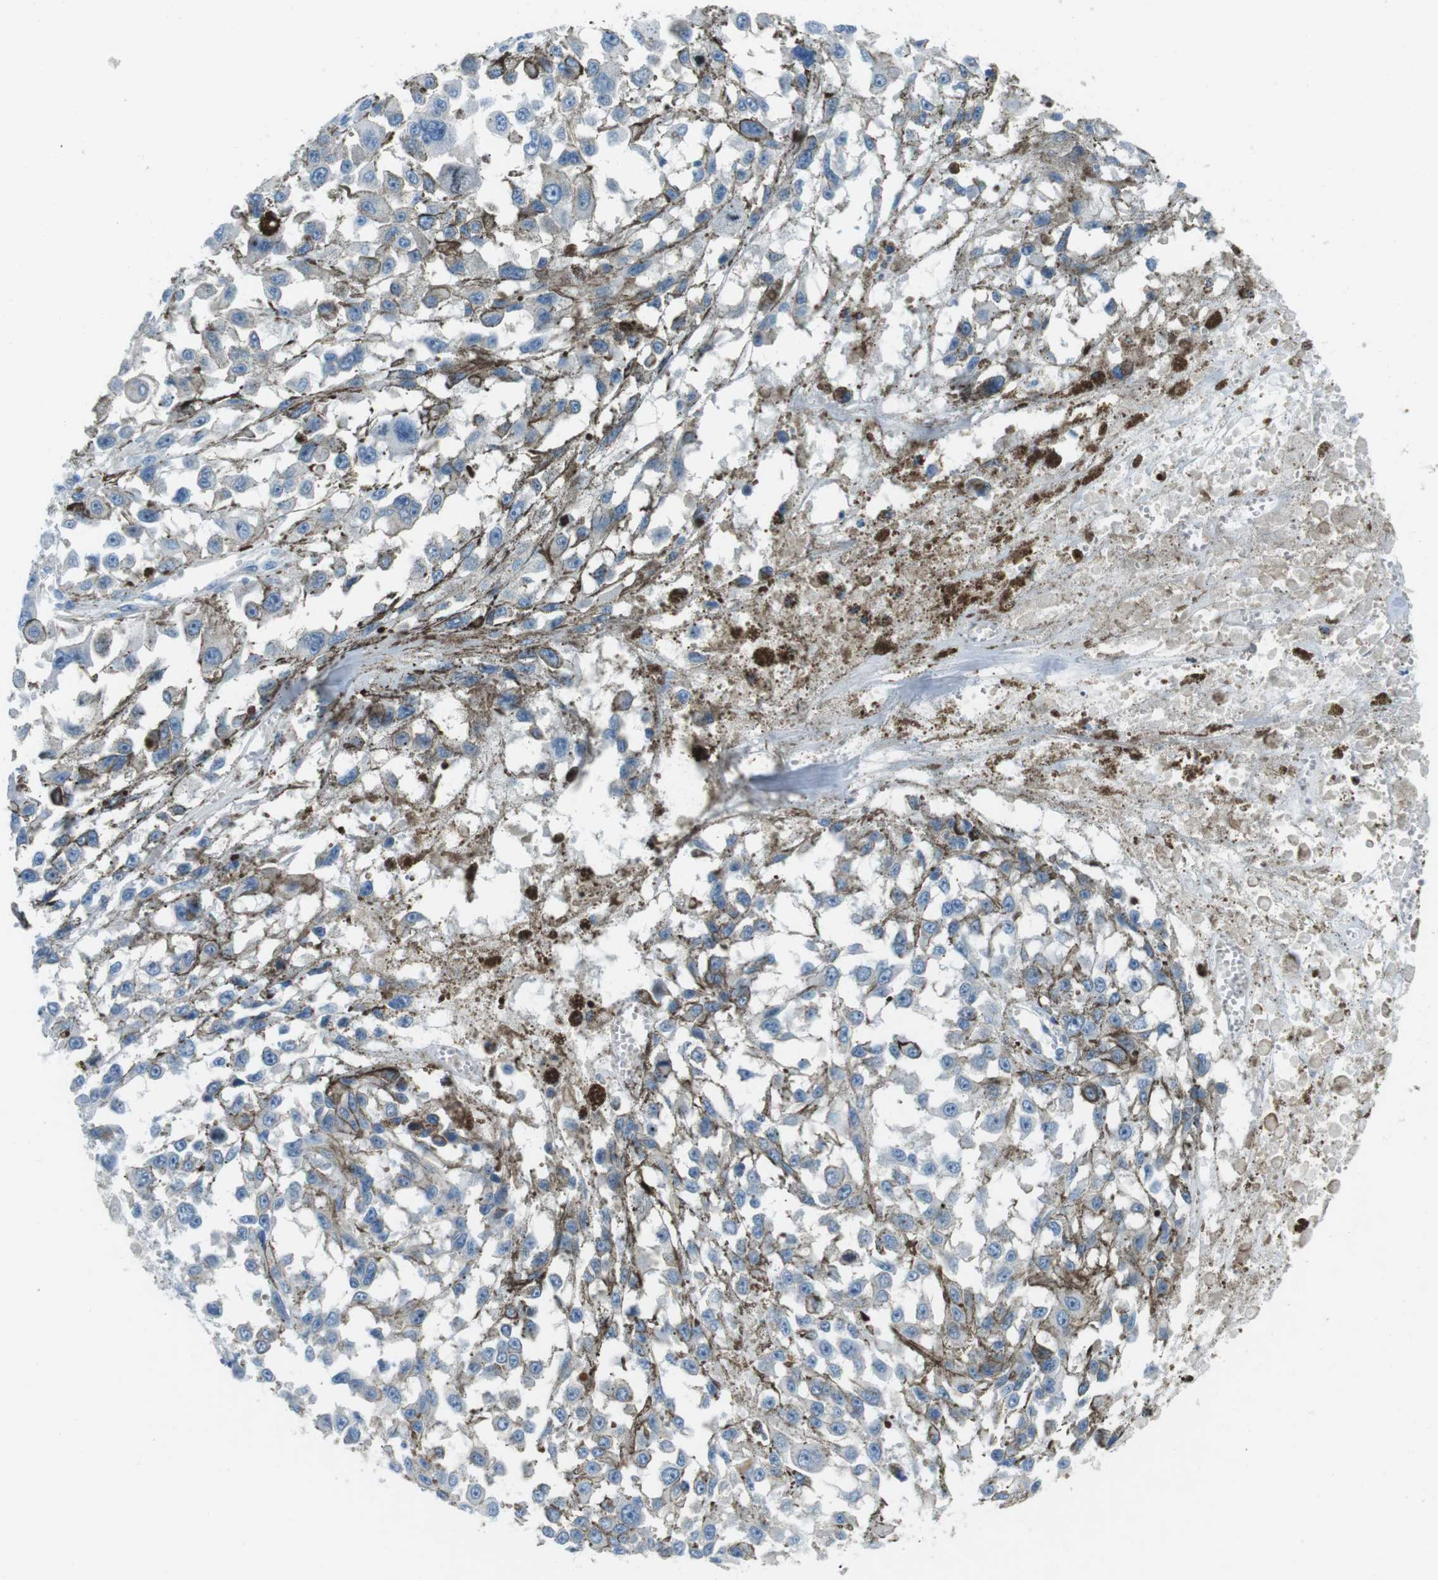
{"staining": {"intensity": "negative", "quantity": "none", "location": "none"}, "tissue": "melanoma", "cell_type": "Tumor cells", "image_type": "cancer", "snomed": [{"axis": "morphology", "description": "Malignant melanoma, Metastatic site"}, {"axis": "topography", "description": "Lymph node"}], "caption": "High magnification brightfield microscopy of melanoma stained with DAB (3,3'-diaminobenzidine) (brown) and counterstained with hematoxylin (blue): tumor cells show no significant expression.", "gene": "ARVCF", "patient": {"sex": "male", "age": 59}}